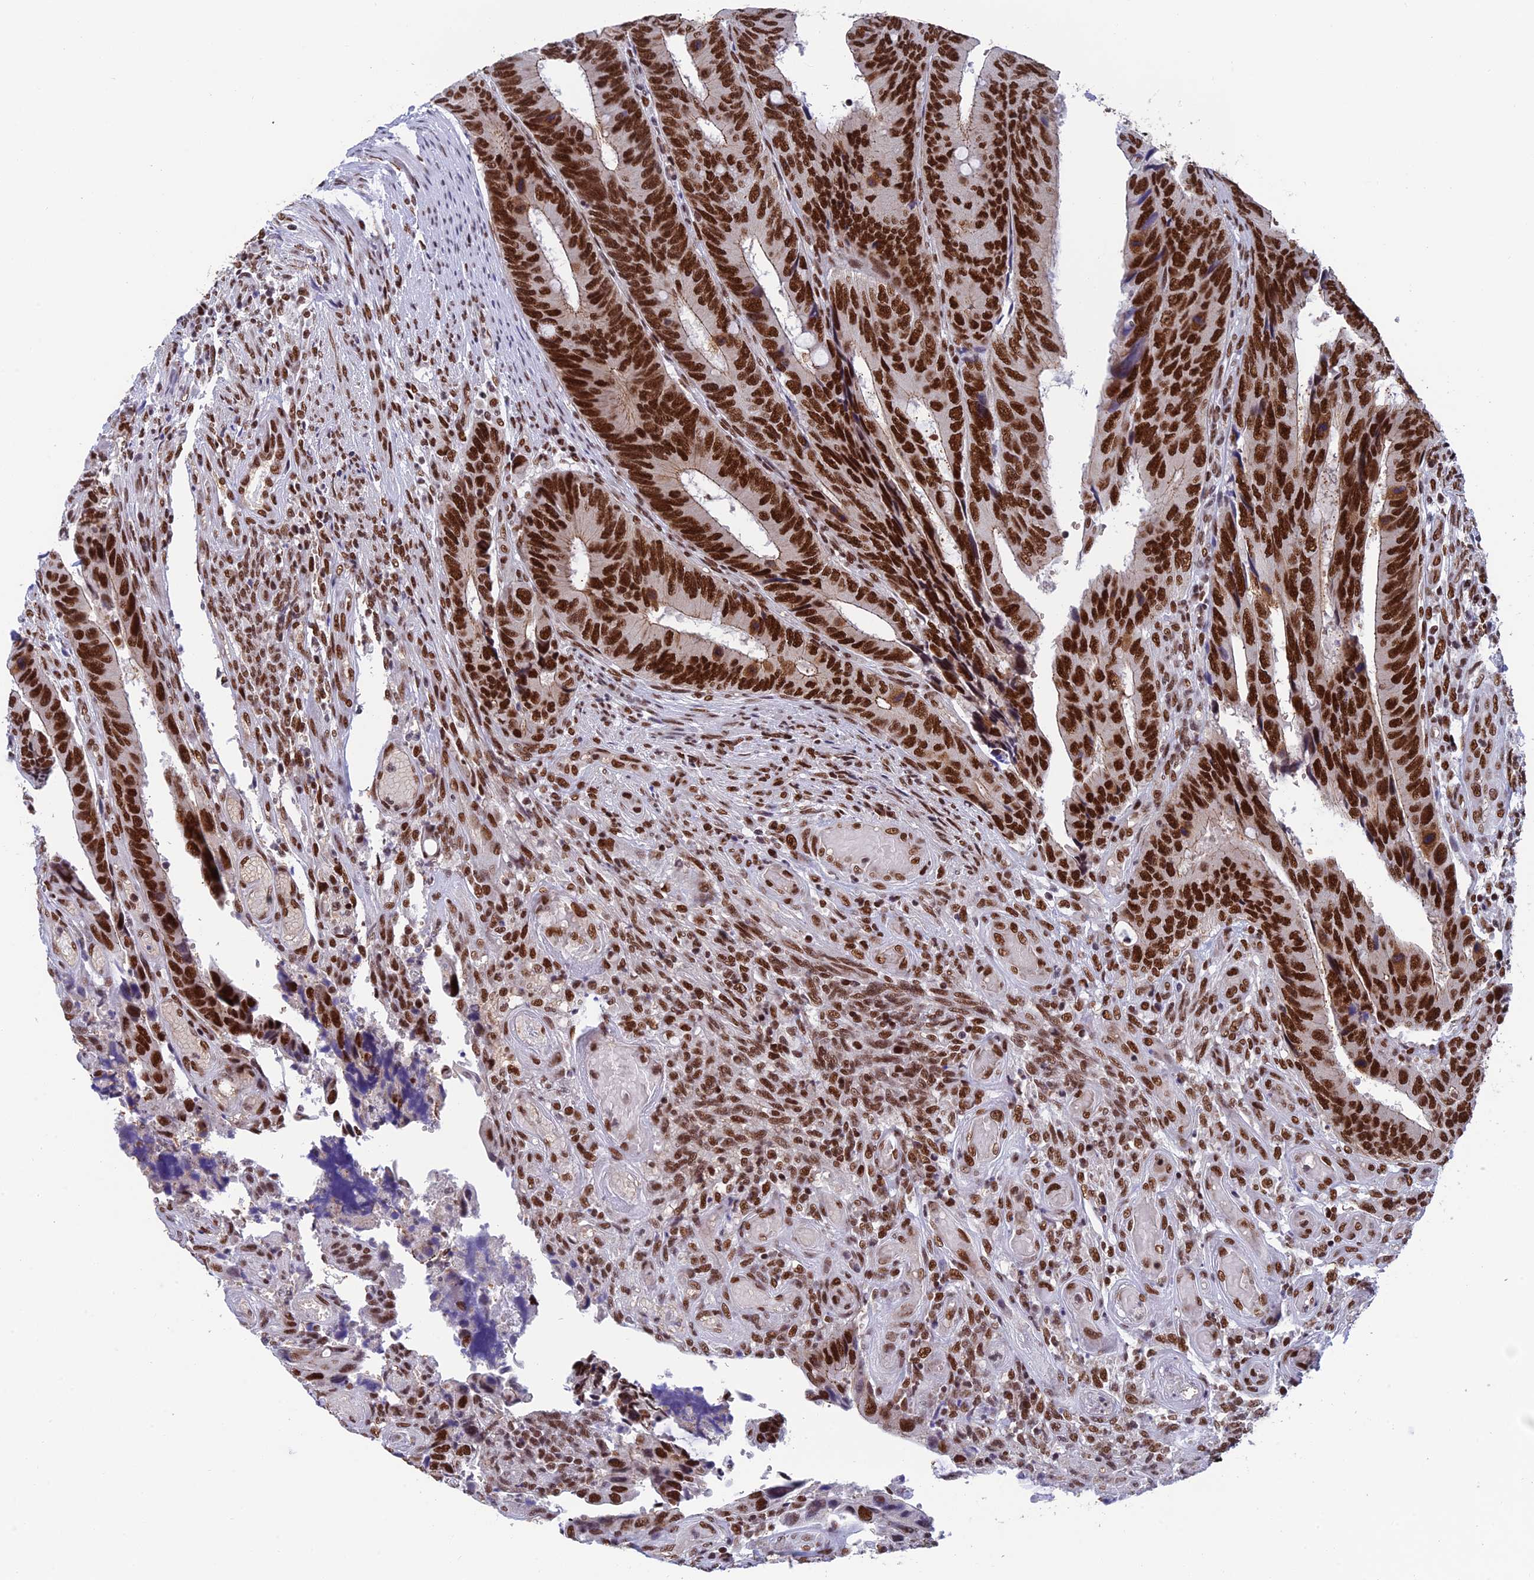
{"staining": {"intensity": "strong", "quantity": ">75%", "location": "nuclear"}, "tissue": "colorectal cancer", "cell_type": "Tumor cells", "image_type": "cancer", "snomed": [{"axis": "morphology", "description": "Adenocarcinoma, NOS"}, {"axis": "topography", "description": "Colon"}], "caption": "A micrograph of human colorectal adenocarcinoma stained for a protein displays strong nuclear brown staining in tumor cells.", "gene": "EEF1AKMT3", "patient": {"sex": "male", "age": 87}}